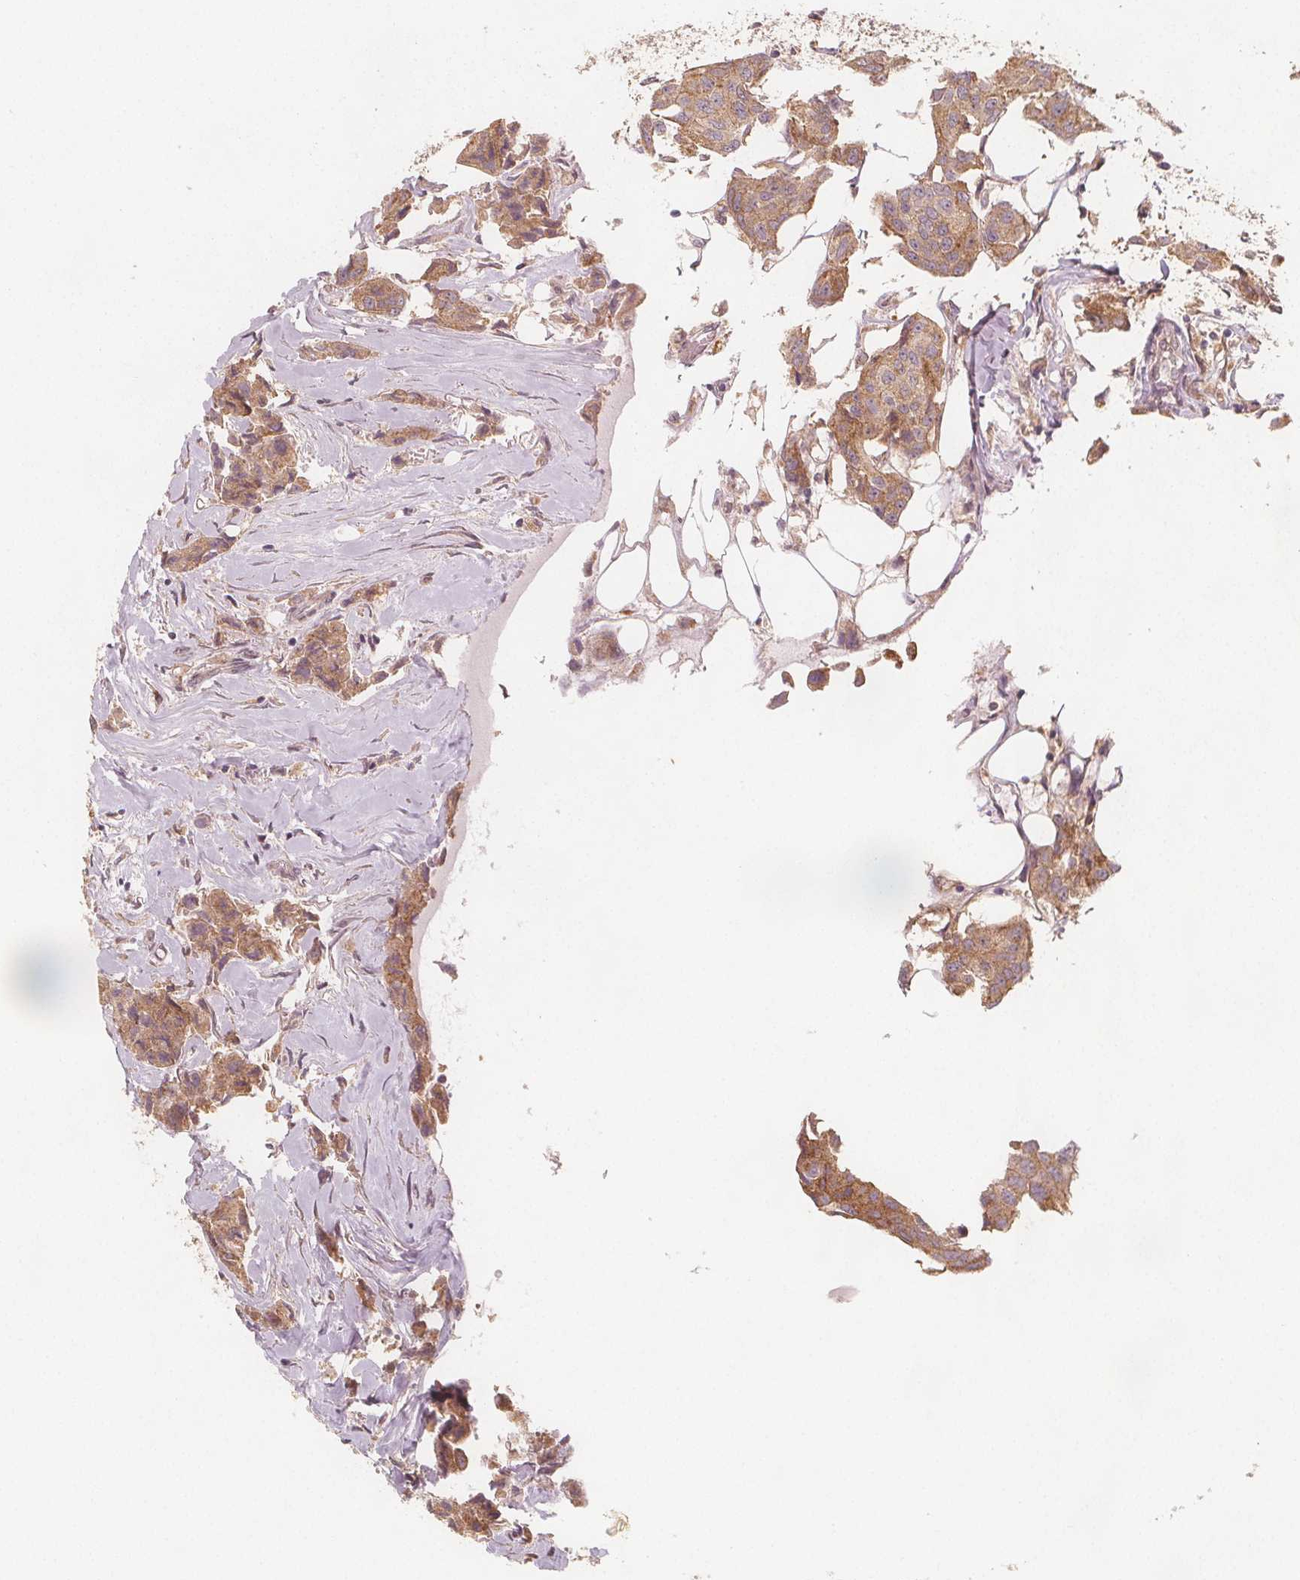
{"staining": {"intensity": "moderate", "quantity": ">75%", "location": "cytoplasmic/membranous"}, "tissue": "breast cancer", "cell_type": "Tumor cells", "image_type": "cancer", "snomed": [{"axis": "morphology", "description": "Duct carcinoma"}, {"axis": "topography", "description": "Breast"}, {"axis": "topography", "description": "Lymph node"}], "caption": "Immunohistochemical staining of human breast invasive ductal carcinoma demonstrates medium levels of moderate cytoplasmic/membranous staining in about >75% of tumor cells. (Brightfield microscopy of DAB IHC at high magnification).", "gene": "NCSTN", "patient": {"sex": "female", "age": 80}}